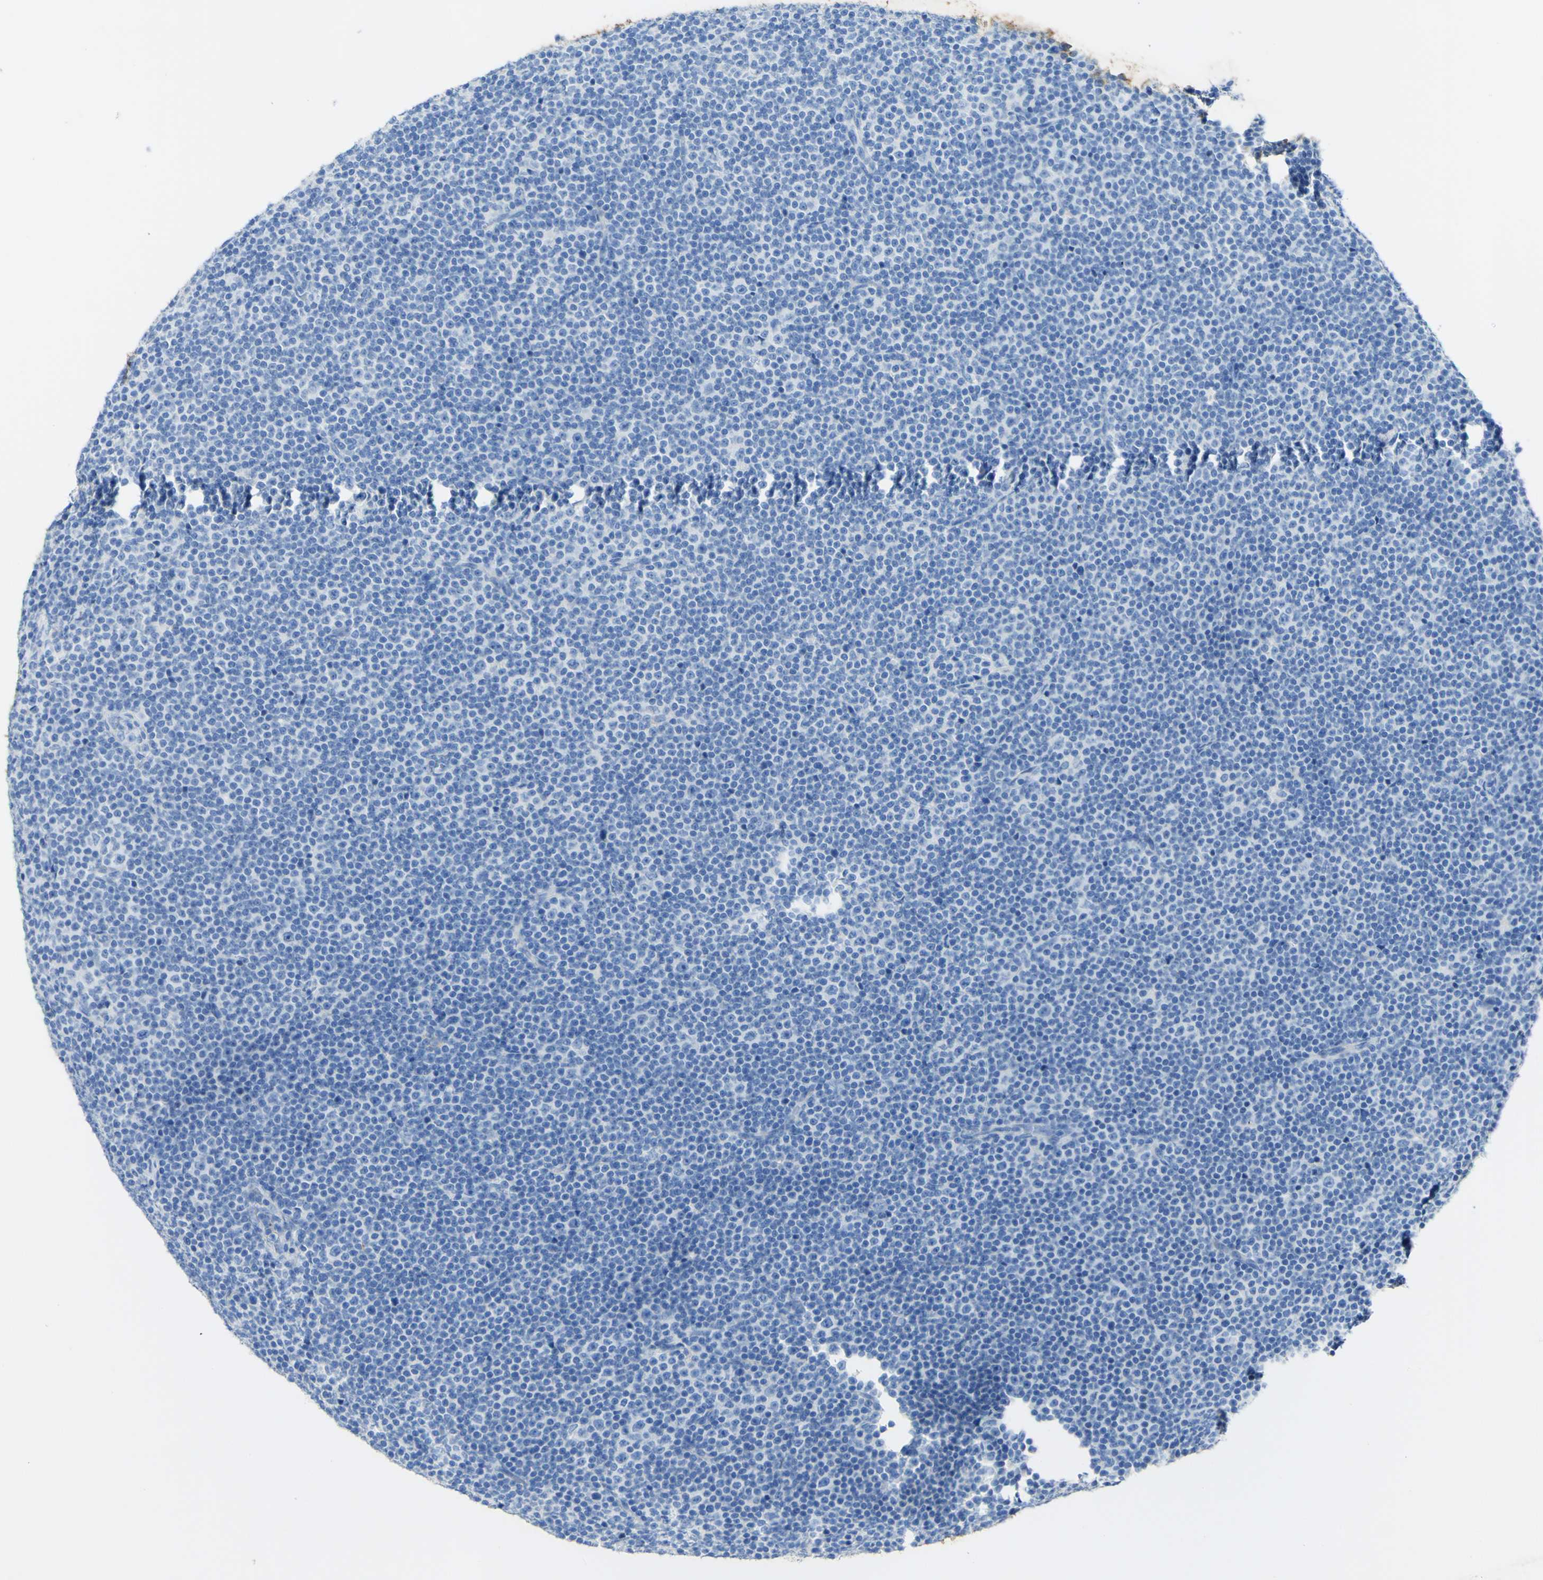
{"staining": {"intensity": "negative", "quantity": "none", "location": "none"}, "tissue": "lymphoma", "cell_type": "Tumor cells", "image_type": "cancer", "snomed": [{"axis": "morphology", "description": "Malignant lymphoma, non-Hodgkin's type, Low grade"}, {"axis": "topography", "description": "Lymph node"}], "caption": "Tumor cells are negative for protein expression in human lymphoma.", "gene": "PIGR", "patient": {"sex": "female", "age": 67}}